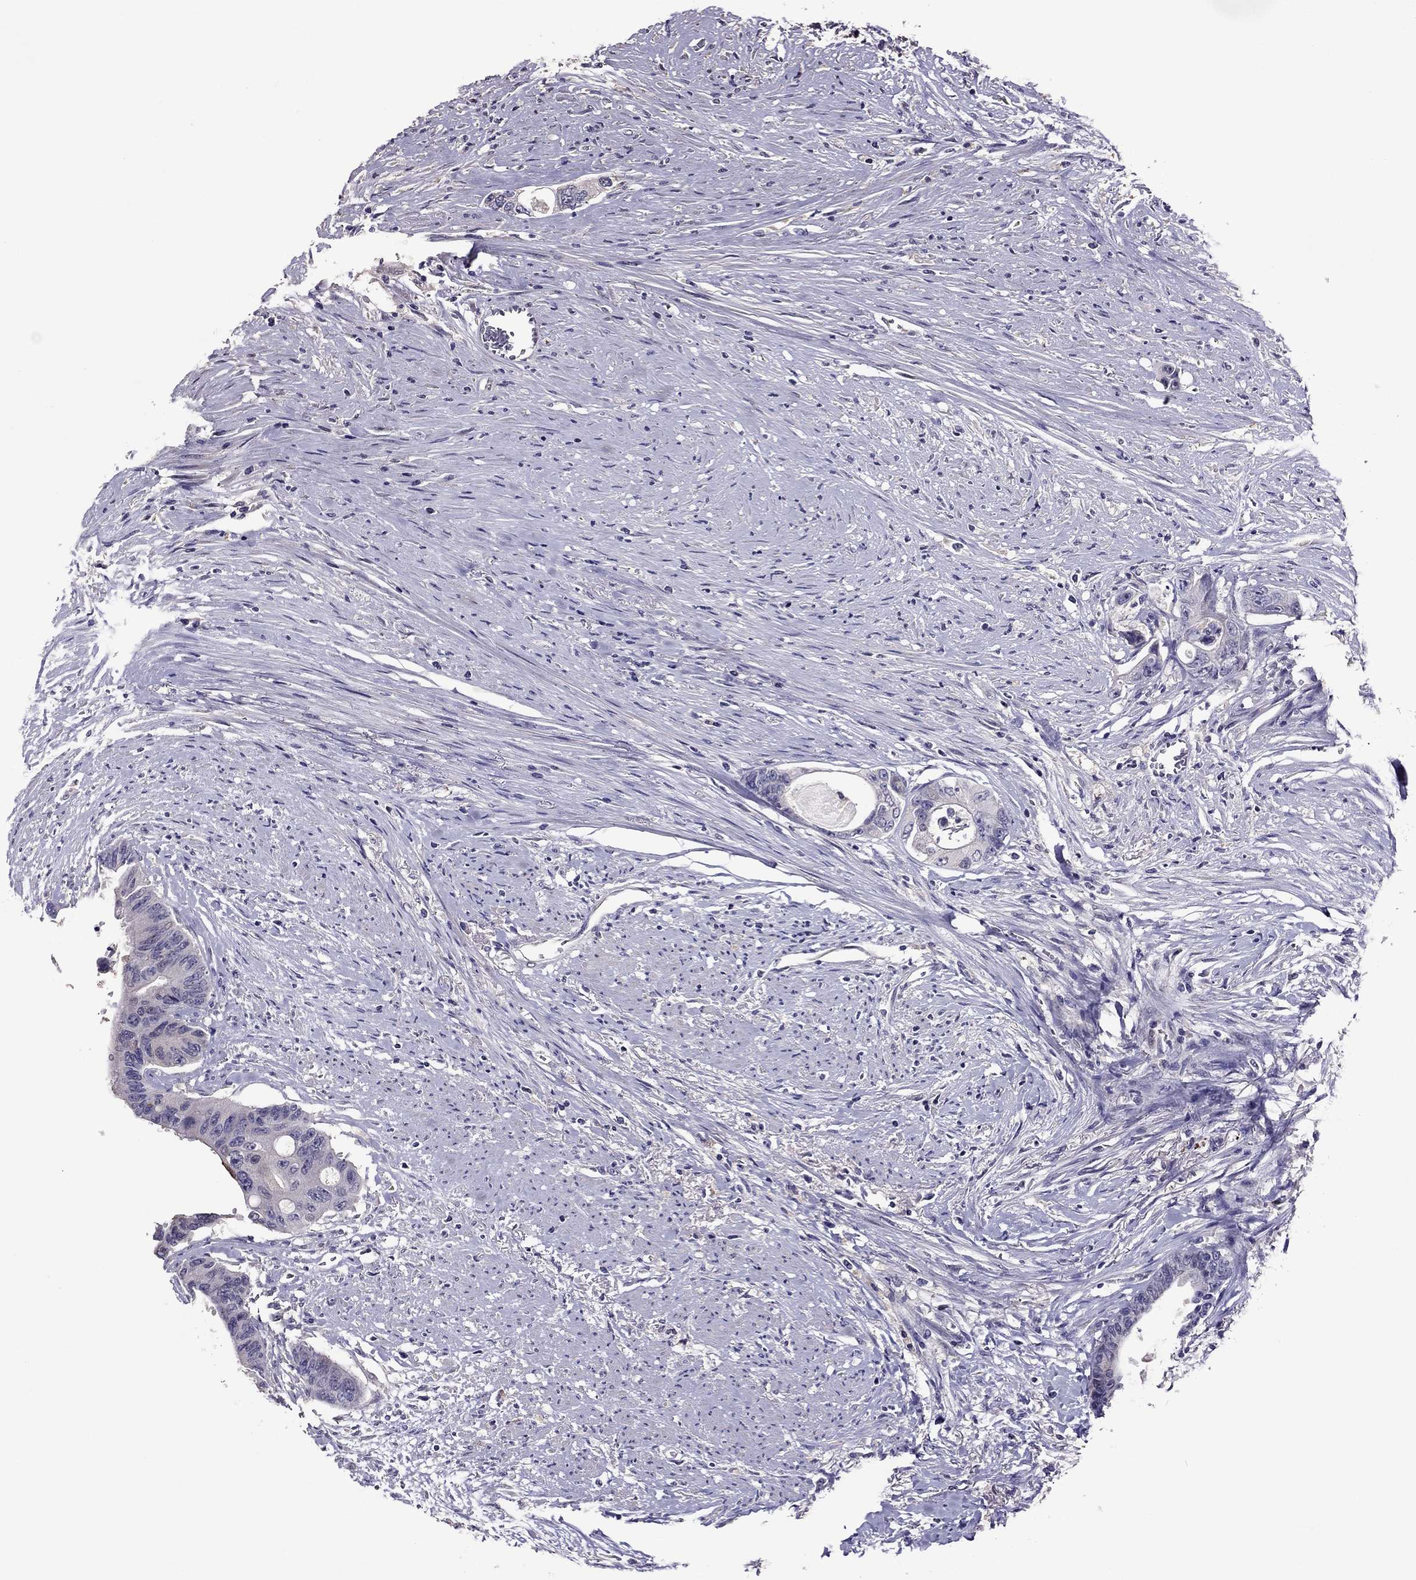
{"staining": {"intensity": "negative", "quantity": "none", "location": "none"}, "tissue": "colorectal cancer", "cell_type": "Tumor cells", "image_type": "cancer", "snomed": [{"axis": "morphology", "description": "Adenocarcinoma, NOS"}, {"axis": "topography", "description": "Rectum"}], "caption": "IHC of adenocarcinoma (colorectal) demonstrates no positivity in tumor cells.", "gene": "LRRC46", "patient": {"sex": "male", "age": 59}}